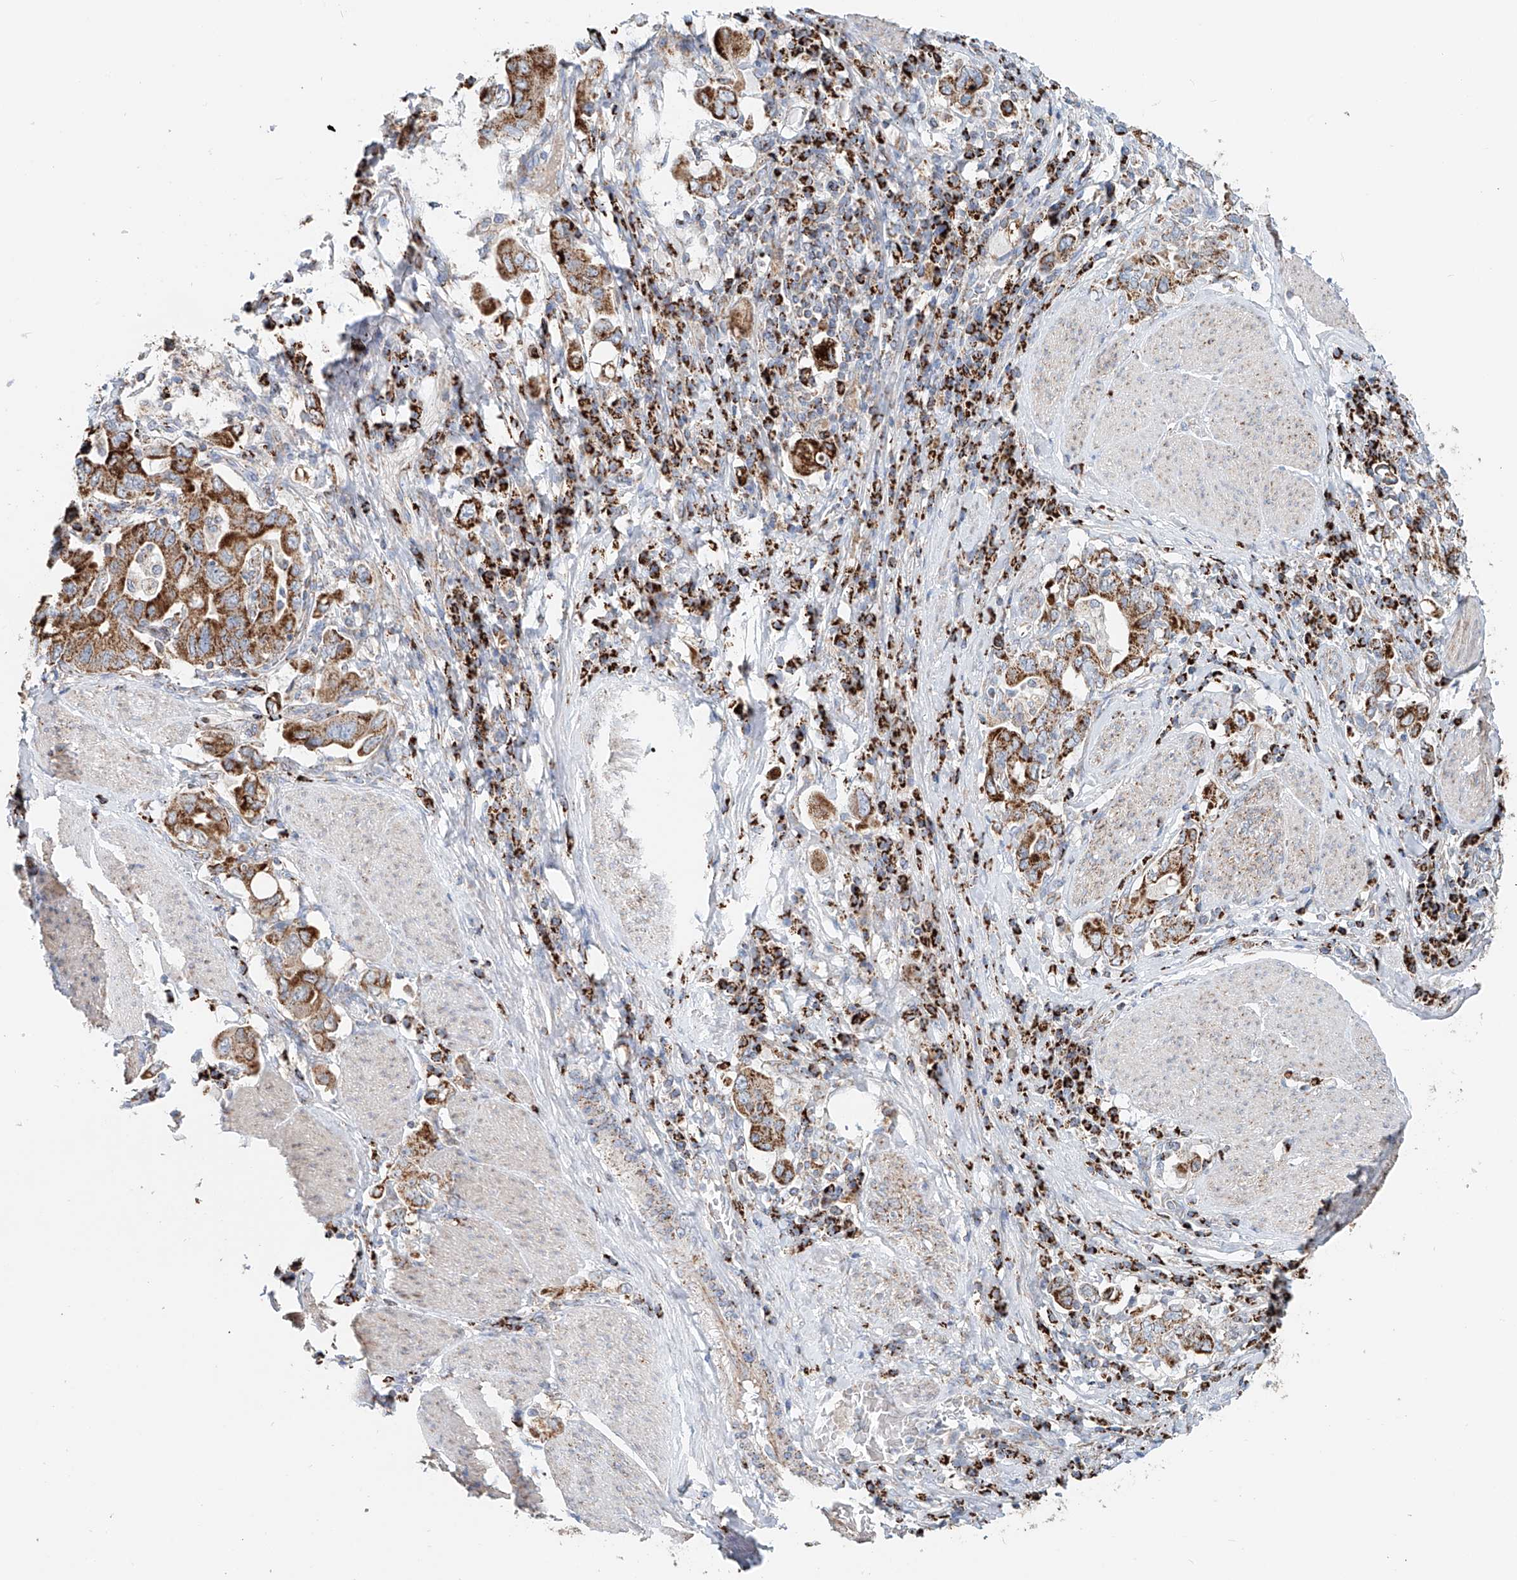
{"staining": {"intensity": "moderate", "quantity": ">75%", "location": "cytoplasmic/membranous"}, "tissue": "stomach cancer", "cell_type": "Tumor cells", "image_type": "cancer", "snomed": [{"axis": "morphology", "description": "Adenocarcinoma, NOS"}, {"axis": "topography", "description": "Stomach, upper"}], "caption": "IHC histopathology image of stomach cancer stained for a protein (brown), which displays medium levels of moderate cytoplasmic/membranous positivity in approximately >75% of tumor cells.", "gene": "CARD10", "patient": {"sex": "male", "age": 62}}